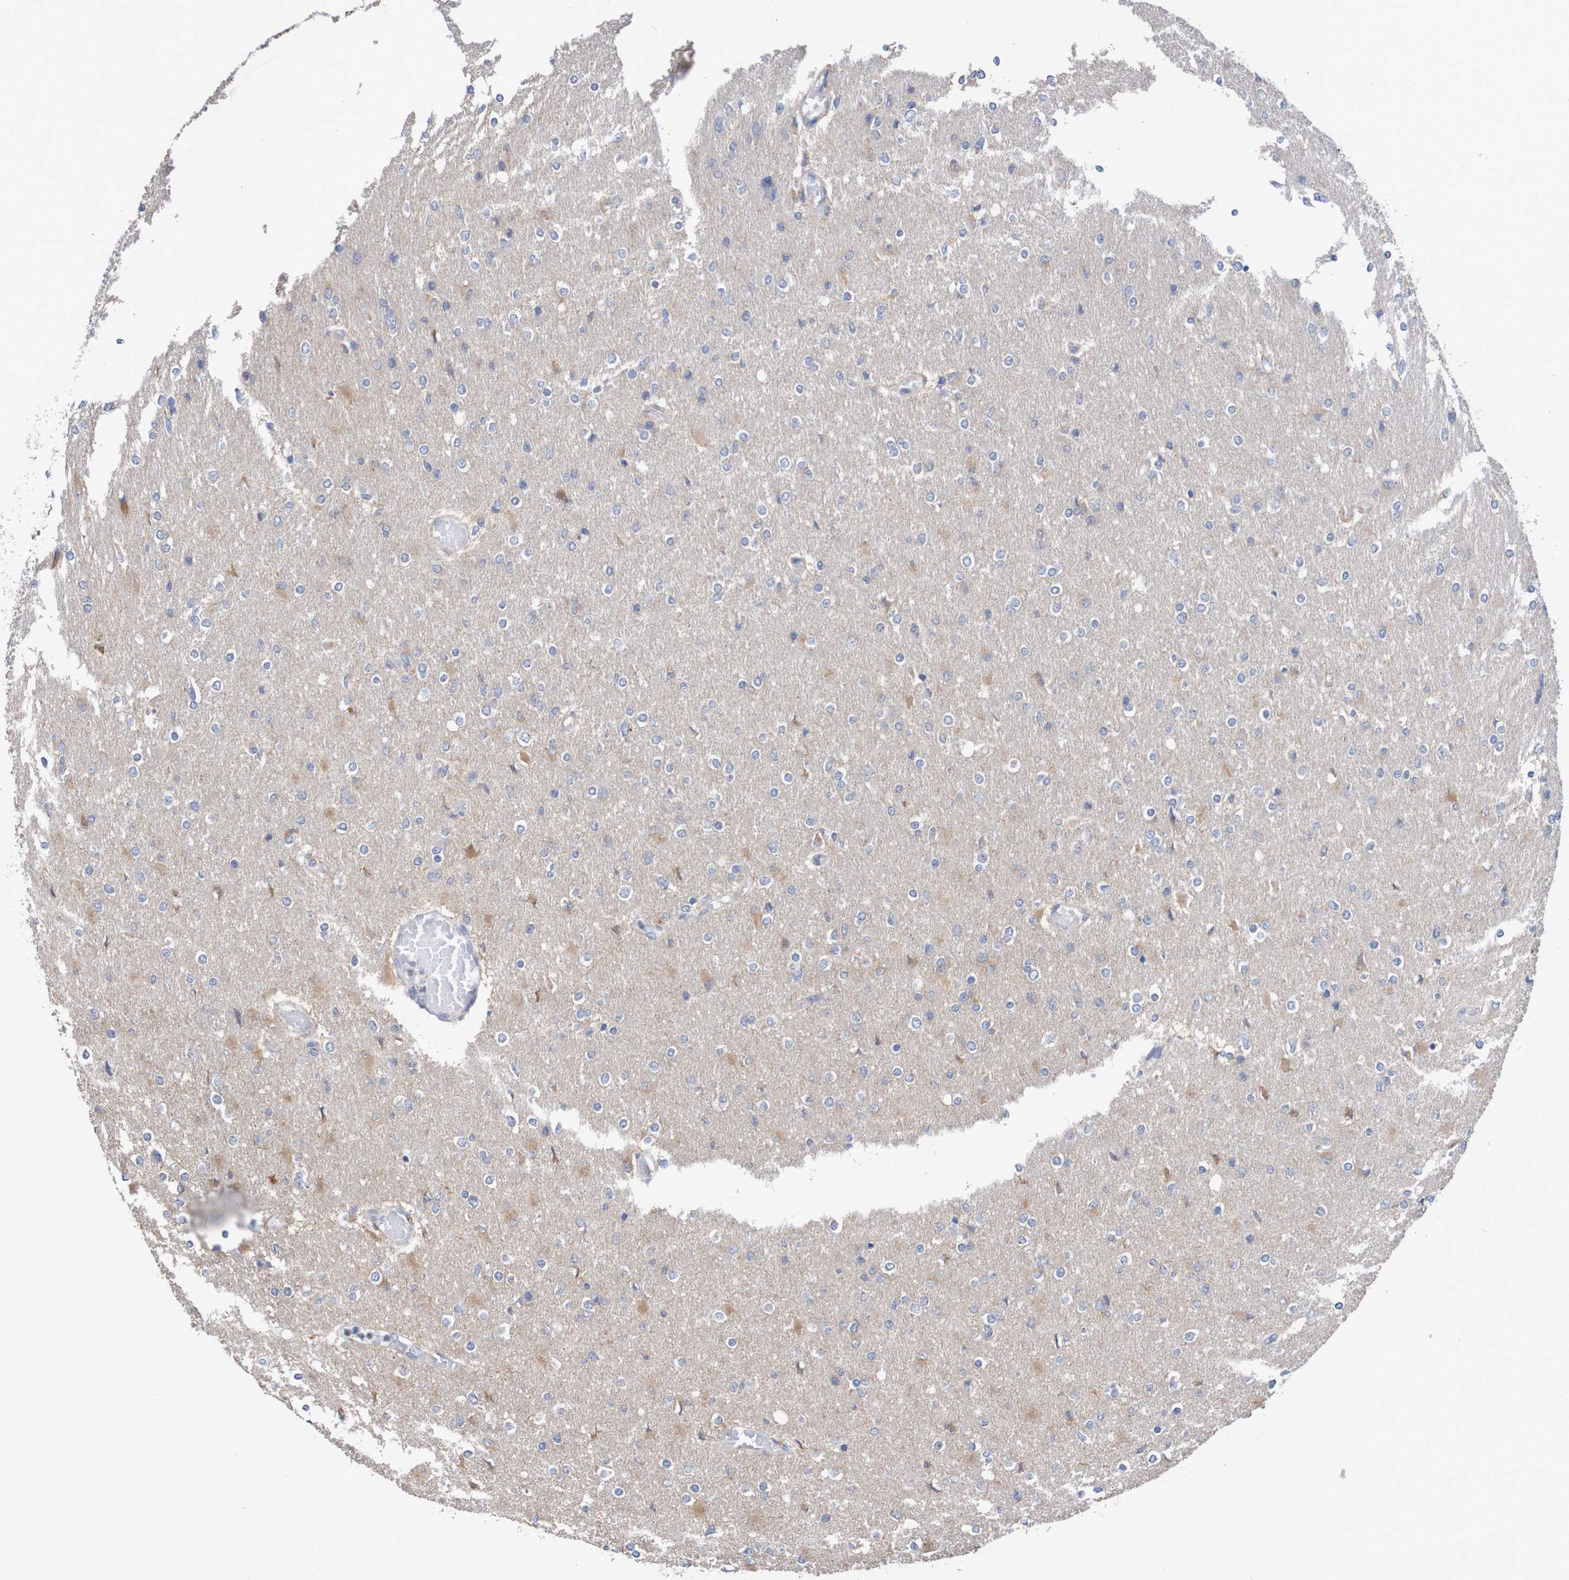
{"staining": {"intensity": "weak", "quantity": "<25%", "location": "cytoplasmic/membranous"}, "tissue": "glioma", "cell_type": "Tumor cells", "image_type": "cancer", "snomed": [{"axis": "morphology", "description": "Glioma, malignant, High grade"}, {"axis": "topography", "description": "Cerebral cortex"}], "caption": "Immunohistochemistry of human malignant glioma (high-grade) shows no positivity in tumor cells.", "gene": "PHYH", "patient": {"sex": "female", "age": 36}}